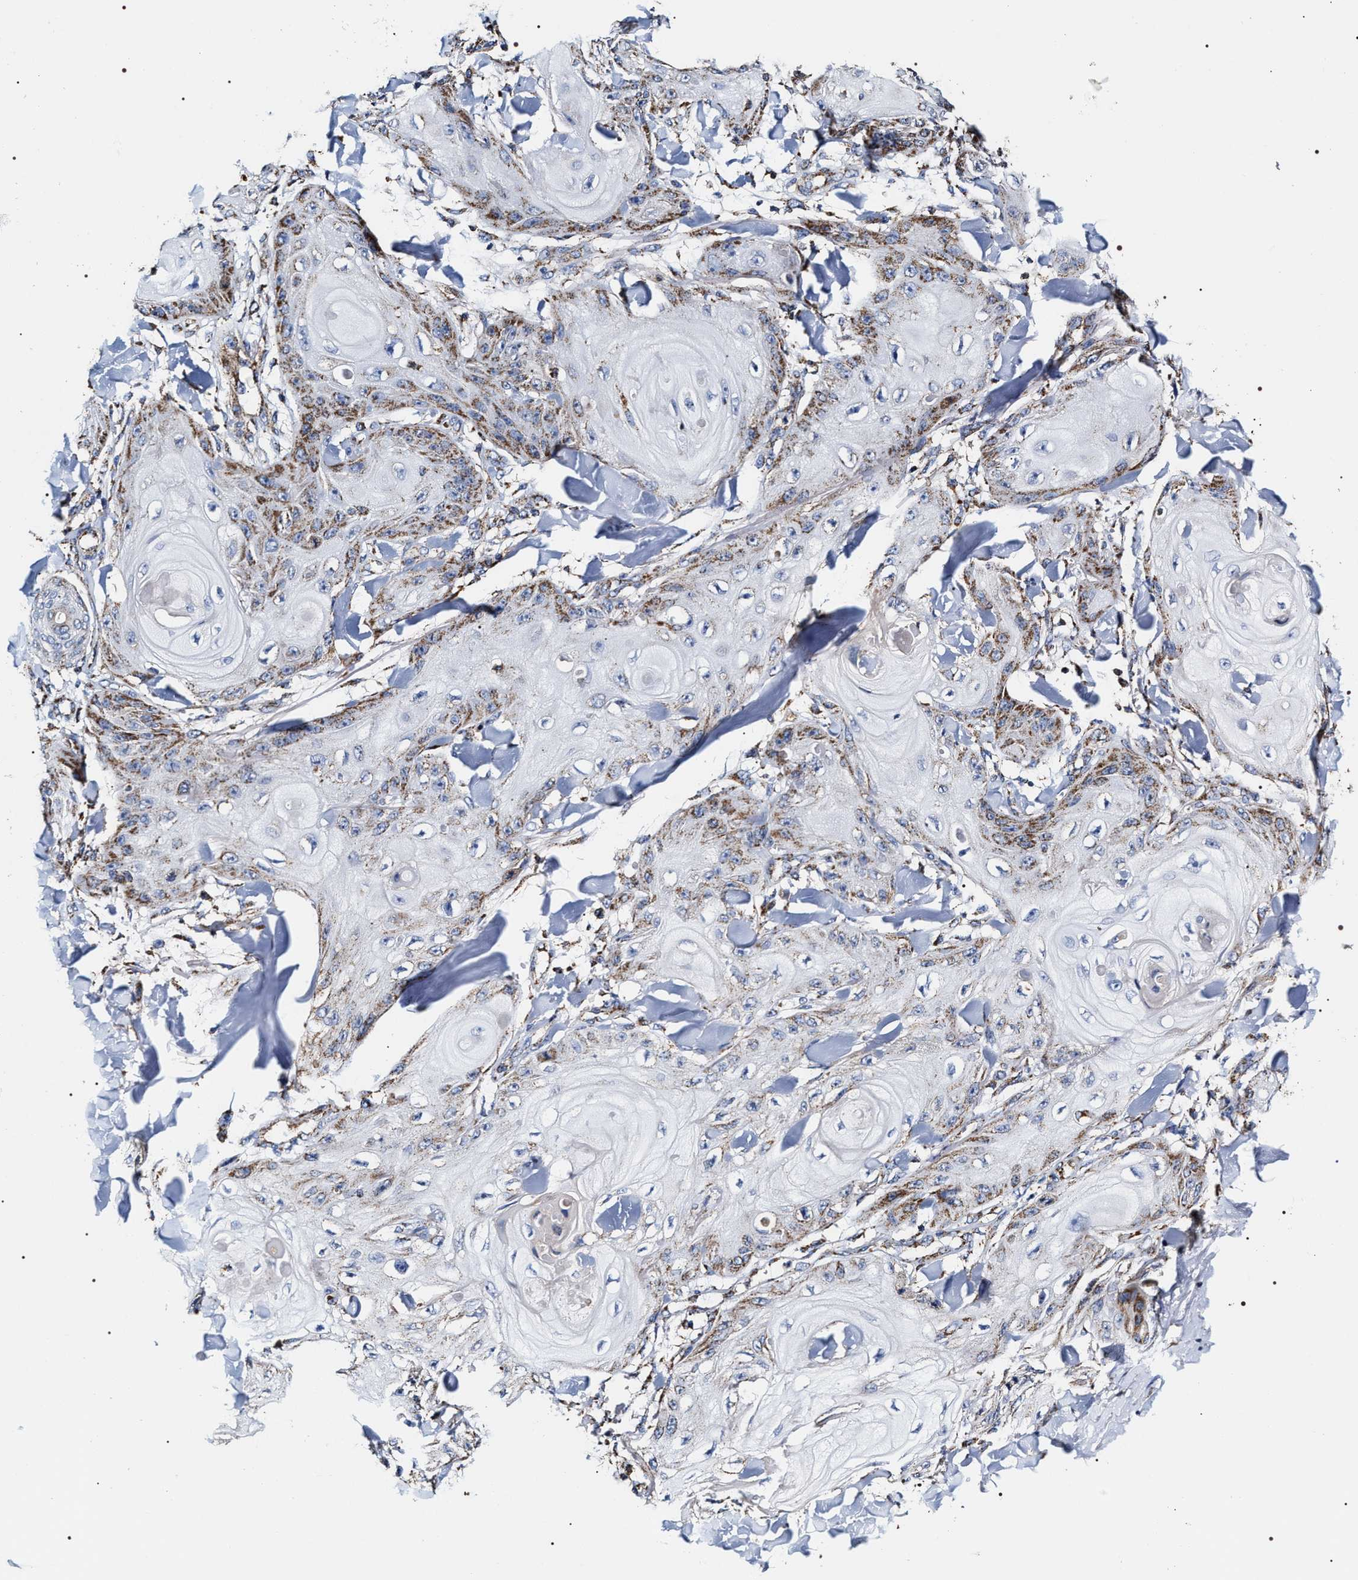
{"staining": {"intensity": "moderate", "quantity": "25%-75%", "location": "cytoplasmic/membranous"}, "tissue": "skin cancer", "cell_type": "Tumor cells", "image_type": "cancer", "snomed": [{"axis": "morphology", "description": "Squamous cell carcinoma, NOS"}, {"axis": "topography", "description": "Skin"}], "caption": "IHC photomicrograph of neoplastic tissue: human skin cancer (squamous cell carcinoma) stained using immunohistochemistry (IHC) demonstrates medium levels of moderate protein expression localized specifically in the cytoplasmic/membranous of tumor cells, appearing as a cytoplasmic/membranous brown color.", "gene": "COG5", "patient": {"sex": "male", "age": 74}}